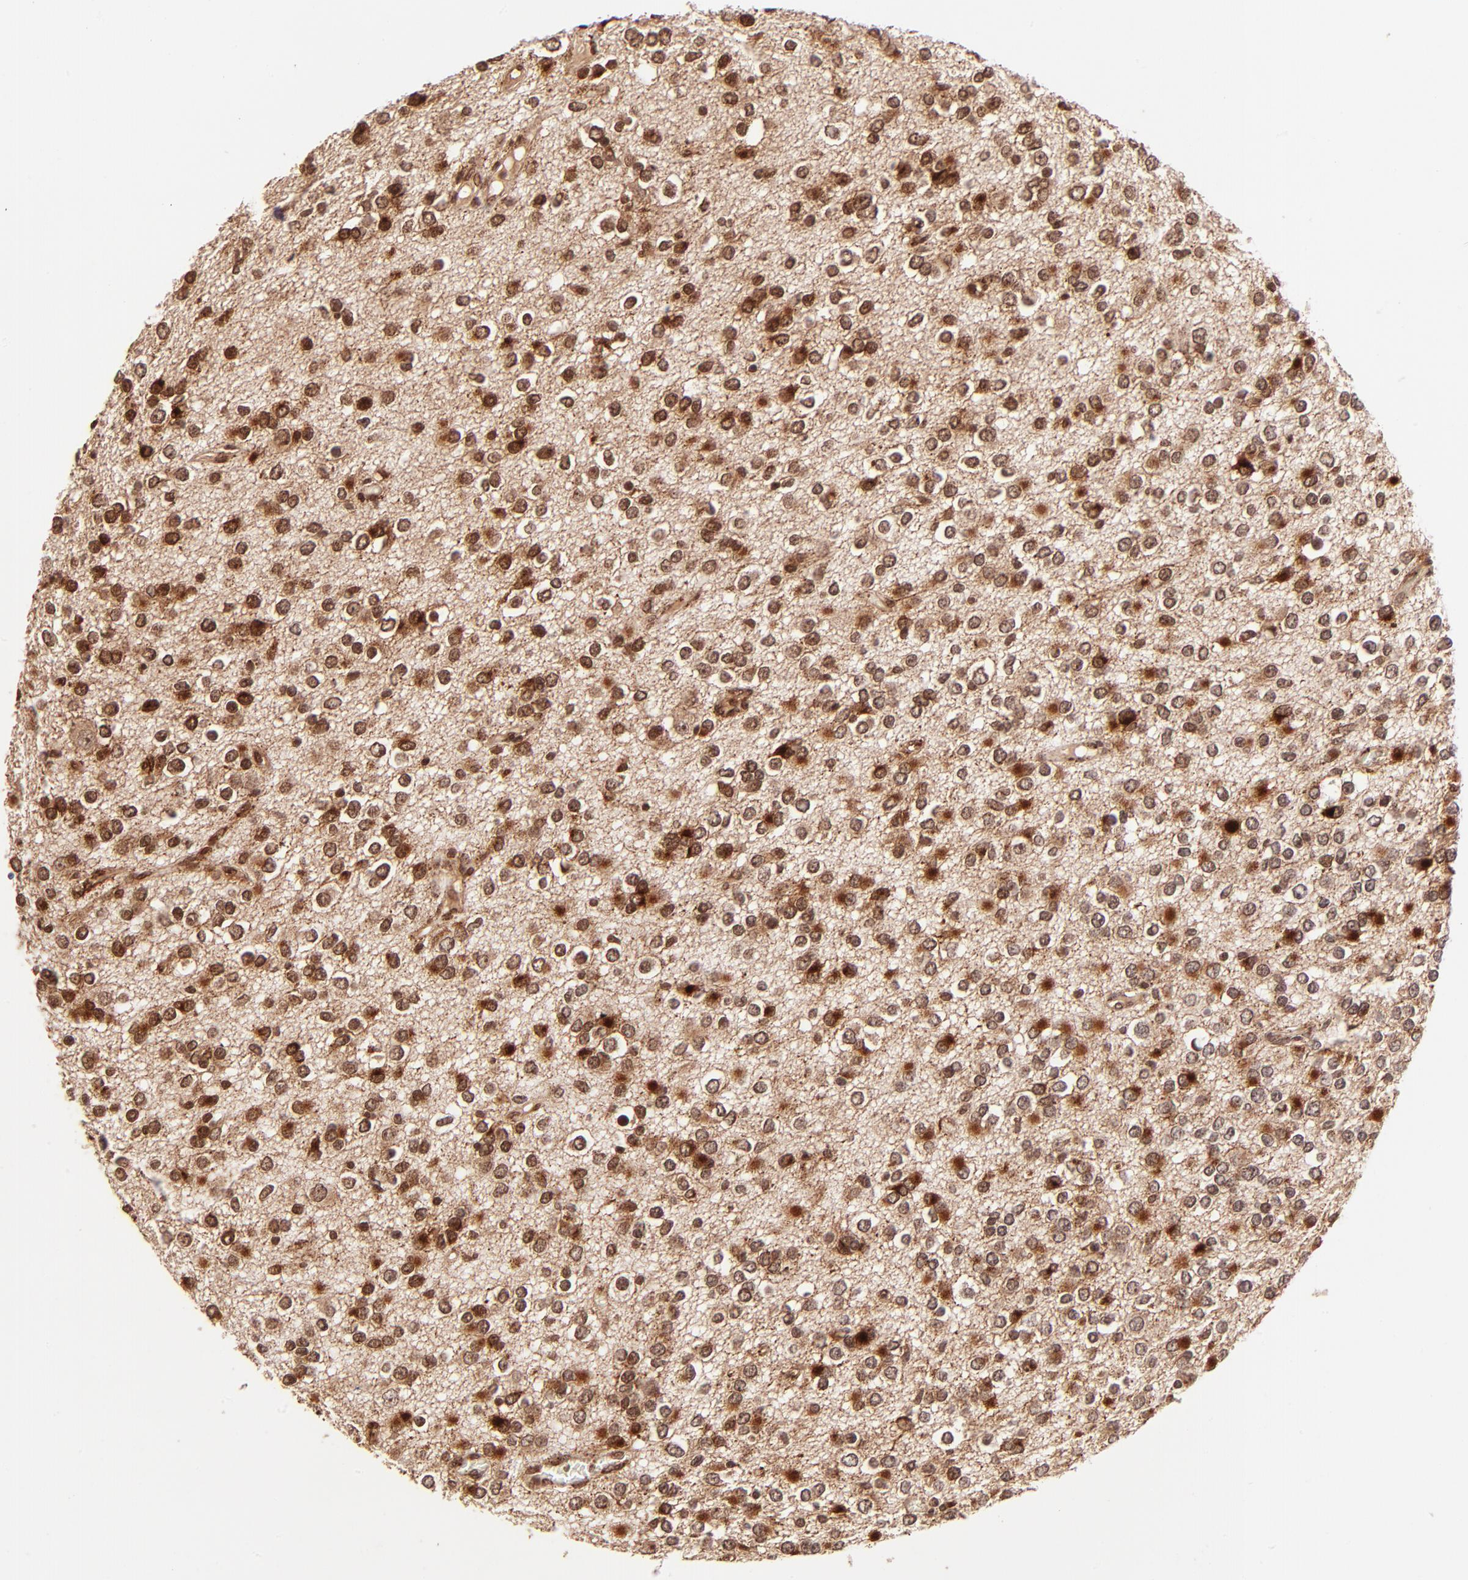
{"staining": {"intensity": "strong", "quantity": ">75%", "location": "cytoplasmic/membranous,nuclear"}, "tissue": "glioma", "cell_type": "Tumor cells", "image_type": "cancer", "snomed": [{"axis": "morphology", "description": "Glioma, malignant, Low grade"}, {"axis": "topography", "description": "Brain"}], "caption": "Protein expression analysis of glioma shows strong cytoplasmic/membranous and nuclear staining in about >75% of tumor cells. (DAB IHC with brightfield microscopy, high magnification).", "gene": "SPARC", "patient": {"sex": "male", "age": 42}}